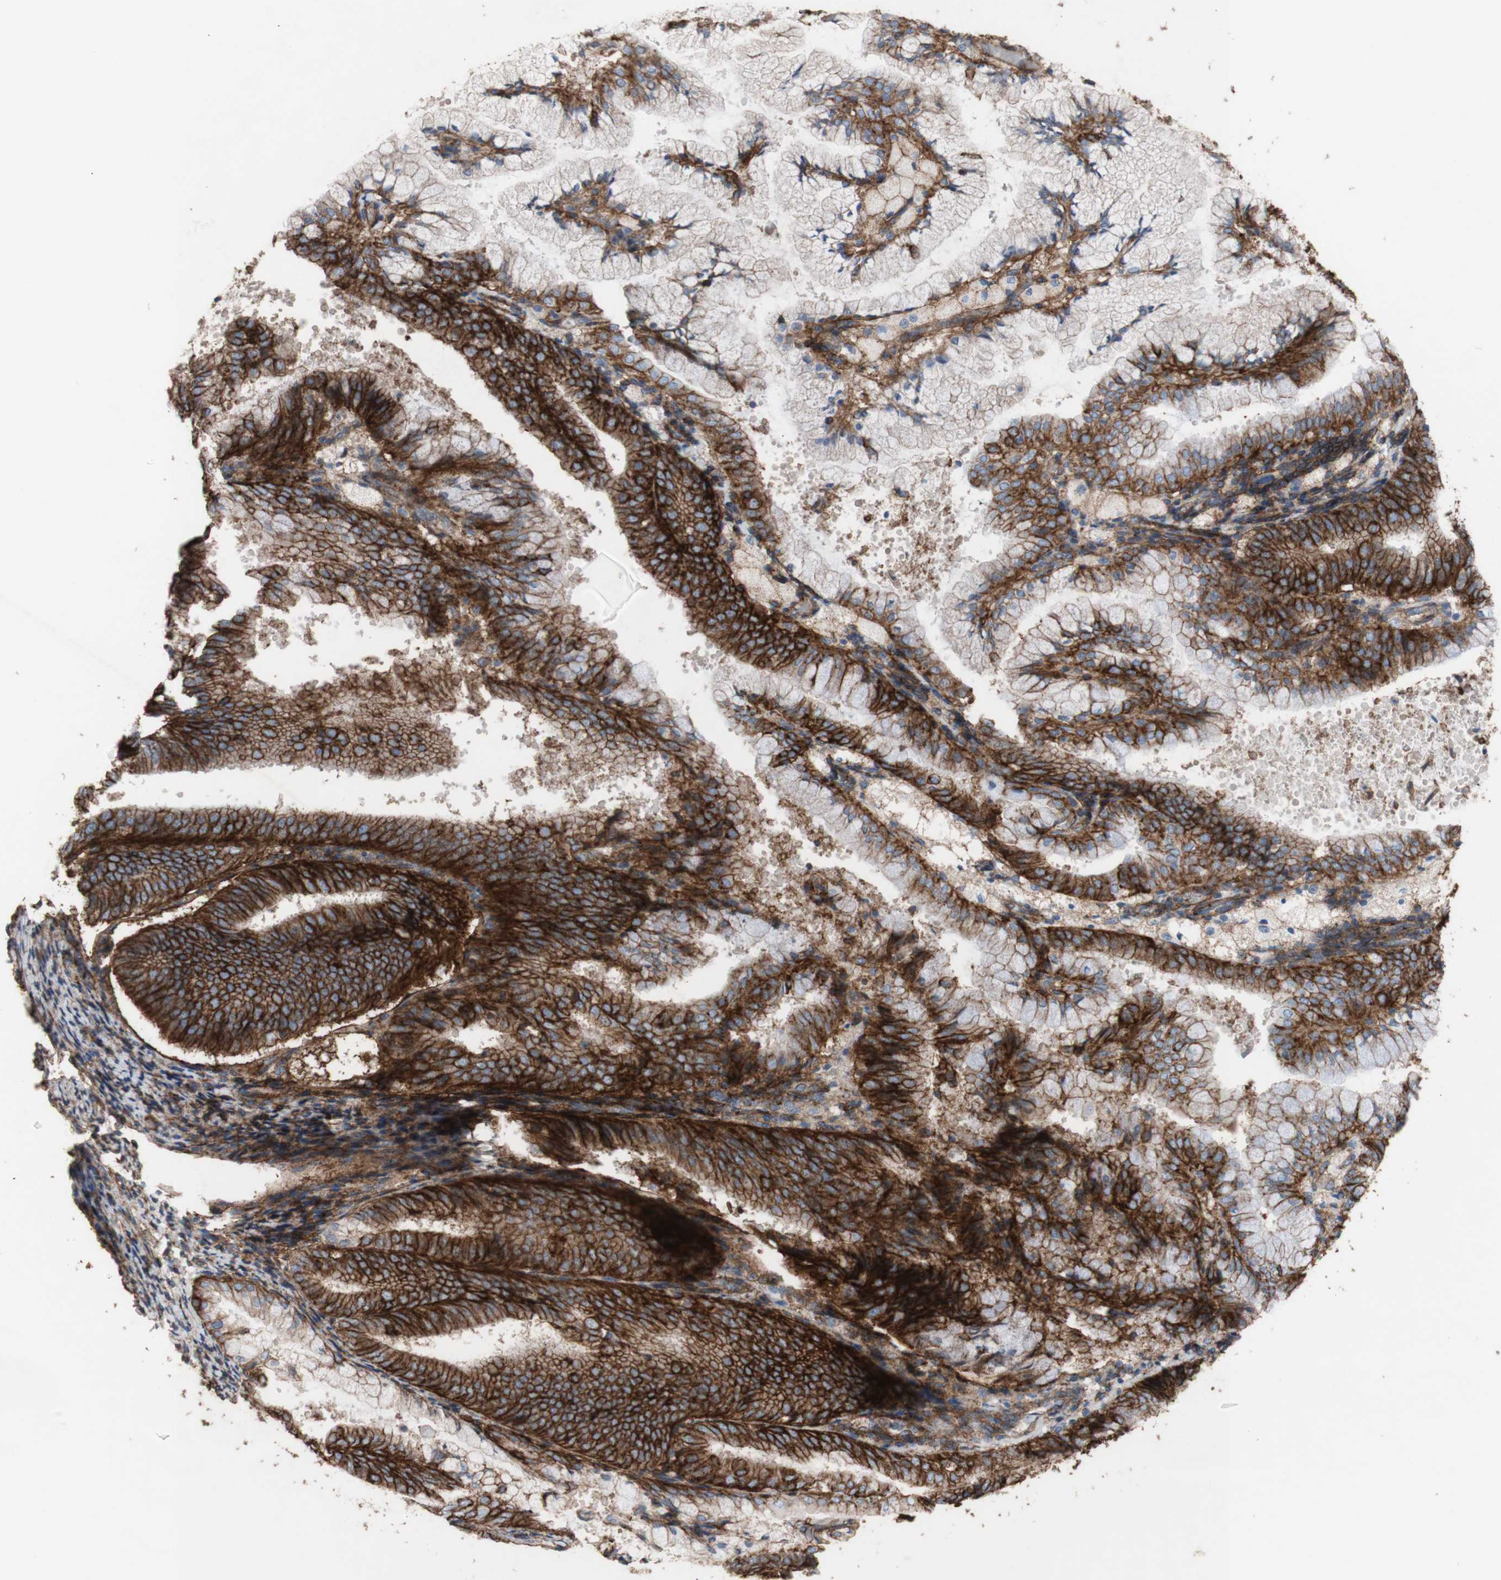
{"staining": {"intensity": "strong", "quantity": ">75%", "location": "cytoplasmic/membranous"}, "tissue": "endometrial cancer", "cell_type": "Tumor cells", "image_type": "cancer", "snomed": [{"axis": "morphology", "description": "Adenocarcinoma, NOS"}, {"axis": "topography", "description": "Endometrium"}], "caption": "Immunohistochemistry (IHC) photomicrograph of endometrial cancer (adenocarcinoma) stained for a protein (brown), which reveals high levels of strong cytoplasmic/membranous positivity in approximately >75% of tumor cells.", "gene": "ATP2A3", "patient": {"sex": "female", "age": 63}}